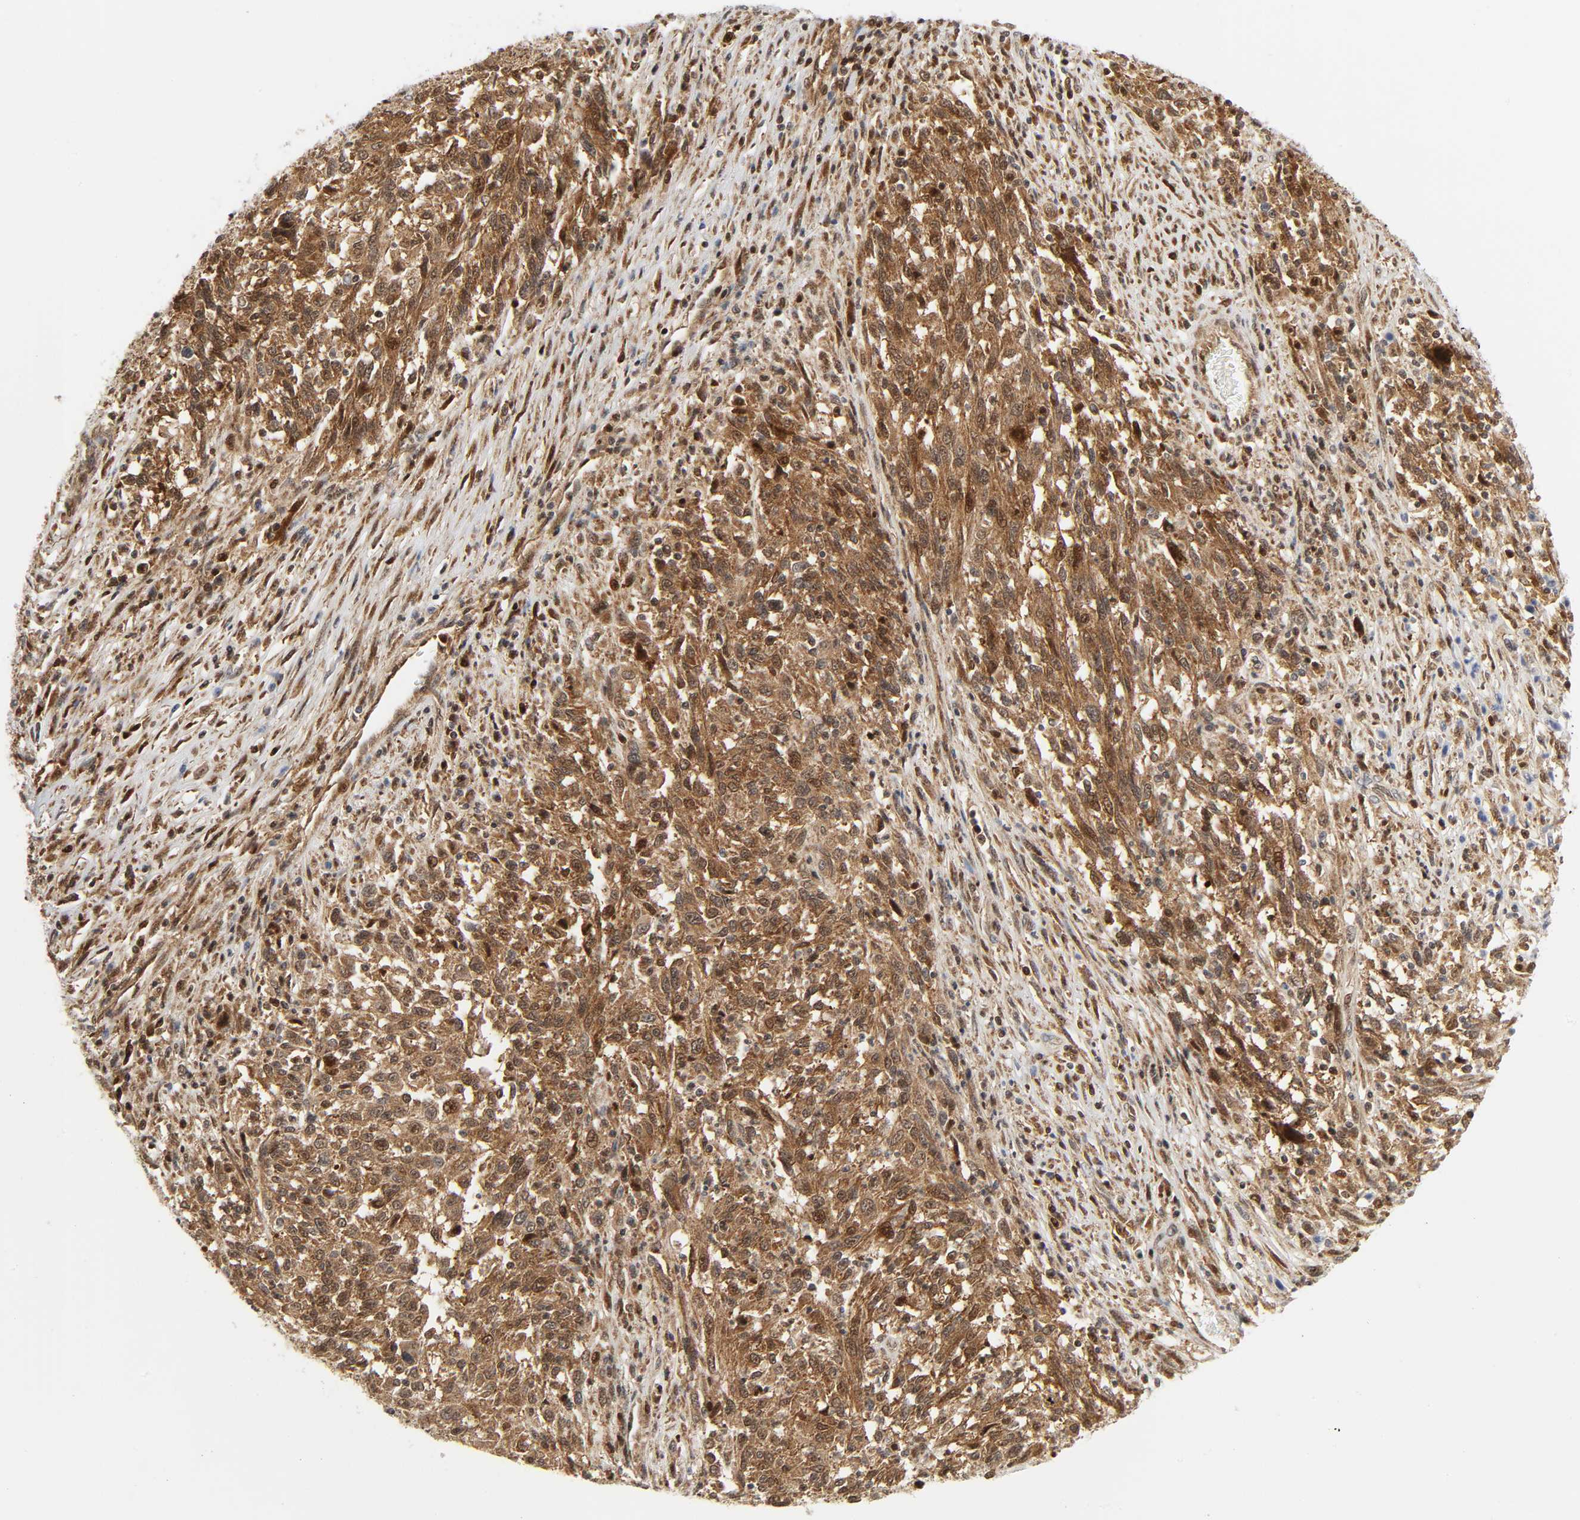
{"staining": {"intensity": "moderate", "quantity": ">75%", "location": "cytoplasmic/membranous"}, "tissue": "melanoma", "cell_type": "Tumor cells", "image_type": "cancer", "snomed": [{"axis": "morphology", "description": "Malignant melanoma, Metastatic site"}, {"axis": "topography", "description": "Lymph node"}], "caption": "Melanoma was stained to show a protein in brown. There is medium levels of moderate cytoplasmic/membranous positivity in about >75% of tumor cells.", "gene": "MAPK1", "patient": {"sex": "male", "age": 61}}